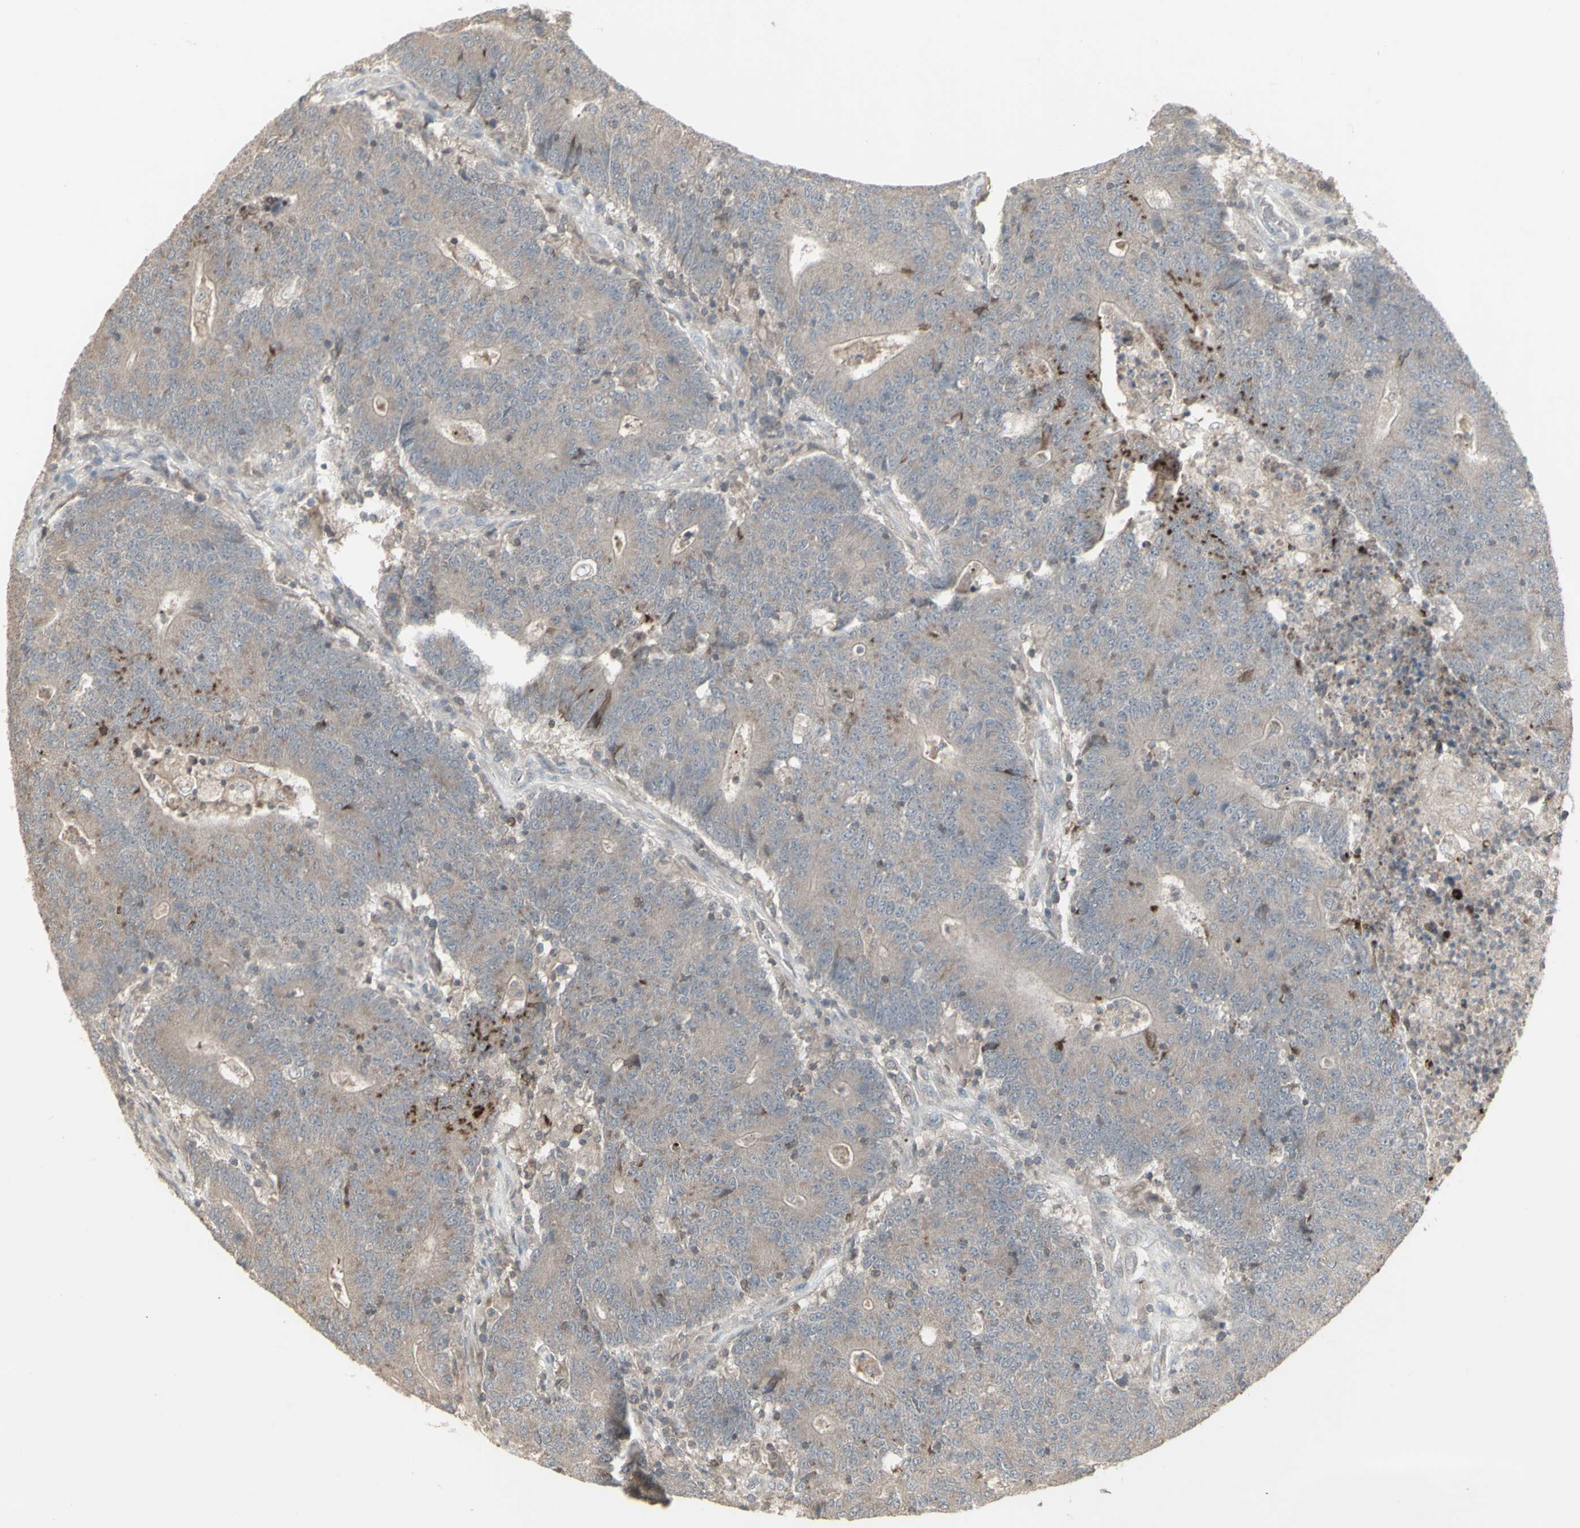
{"staining": {"intensity": "weak", "quantity": ">75%", "location": "cytoplasmic/membranous"}, "tissue": "colorectal cancer", "cell_type": "Tumor cells", "image_type": "cancer", "snomed": [{"axis": "morphology", "description": "Normal tissue, NOS"}, {"axis": "morphology", "description": "Adenocarcinoma, NOS"}, {"axis": "topography", "description": "Colon"}], "caption": "Immunohistochemistry (IHC) histopathology image of neoplastic tissue: human colorectal cancer stained using immunohistochemistry demonstrates low levels of weak protein expression localized specifically in the cytoplasmic/membranous of tumor cells, appearing as a cytoplasmic/membranous brown color.", "gene": "CSK", "patient": {"sex": "female", "age": 75}}